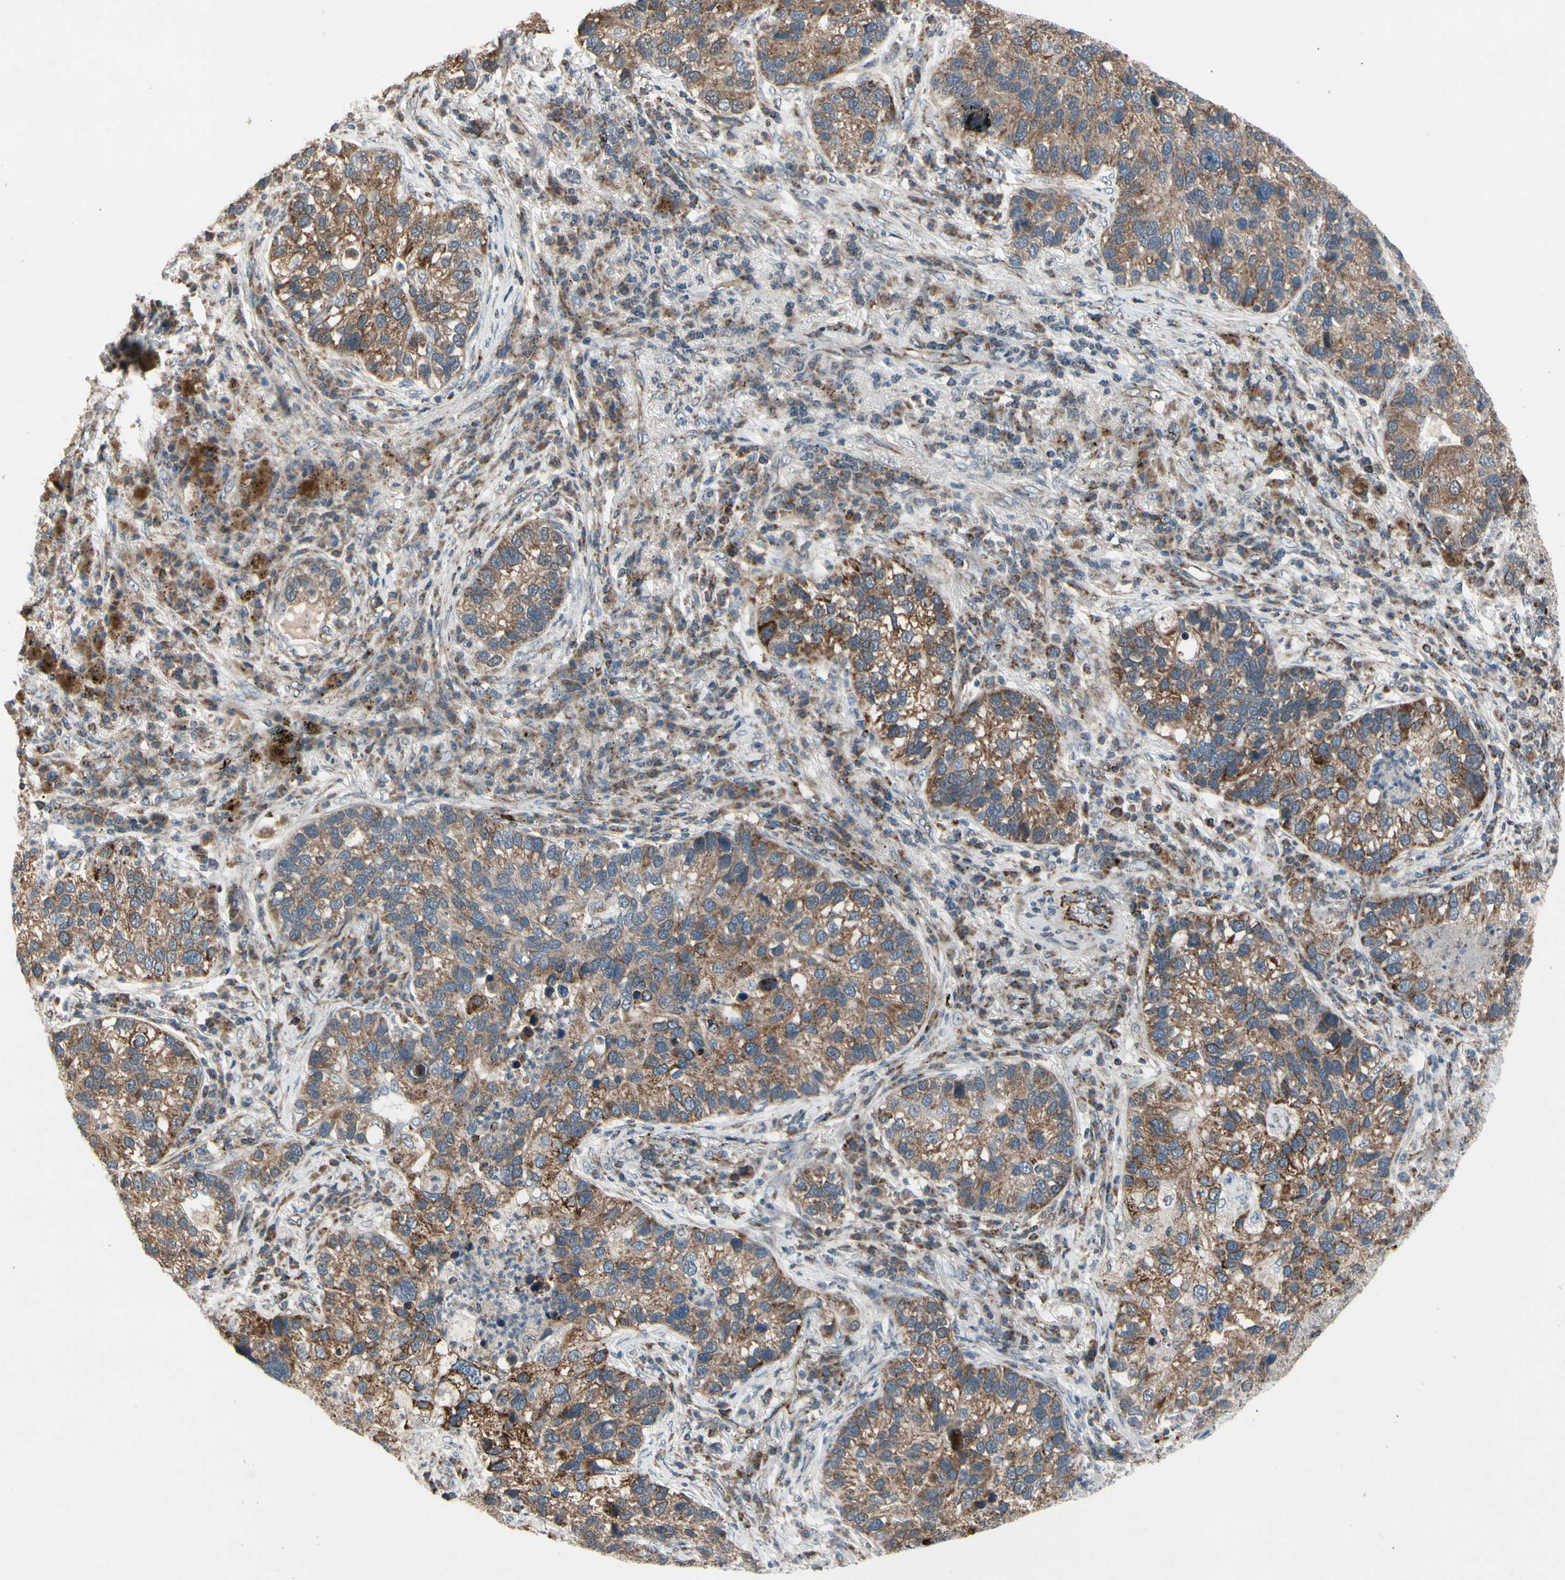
{"staining": {"intensity": "moderate", "quantity": ">75%", "location": "cytoplasmic/membranous"}, "tissue": "lung cancer", "cell_type": "Tumor cells", "image_type": "cancer", "snomed": [{"axis": "morphology", "description": "Normal tissue, NOS"}, {"axis": "morphology", "description": "Adenocarcinoma, NOS"}, {"axis": "topography", "description": "Bronchus"}, {"axis": "topography", "description": "Lung"}], "caption": "The image demonstrates staining of adenocarcinoma (lung), revealing moderate cytoplasmic/membranous protein expression (brown color) within tumor cells.", "gene": "CPT1A", "patient": {"sex": "male", "age": 54}}